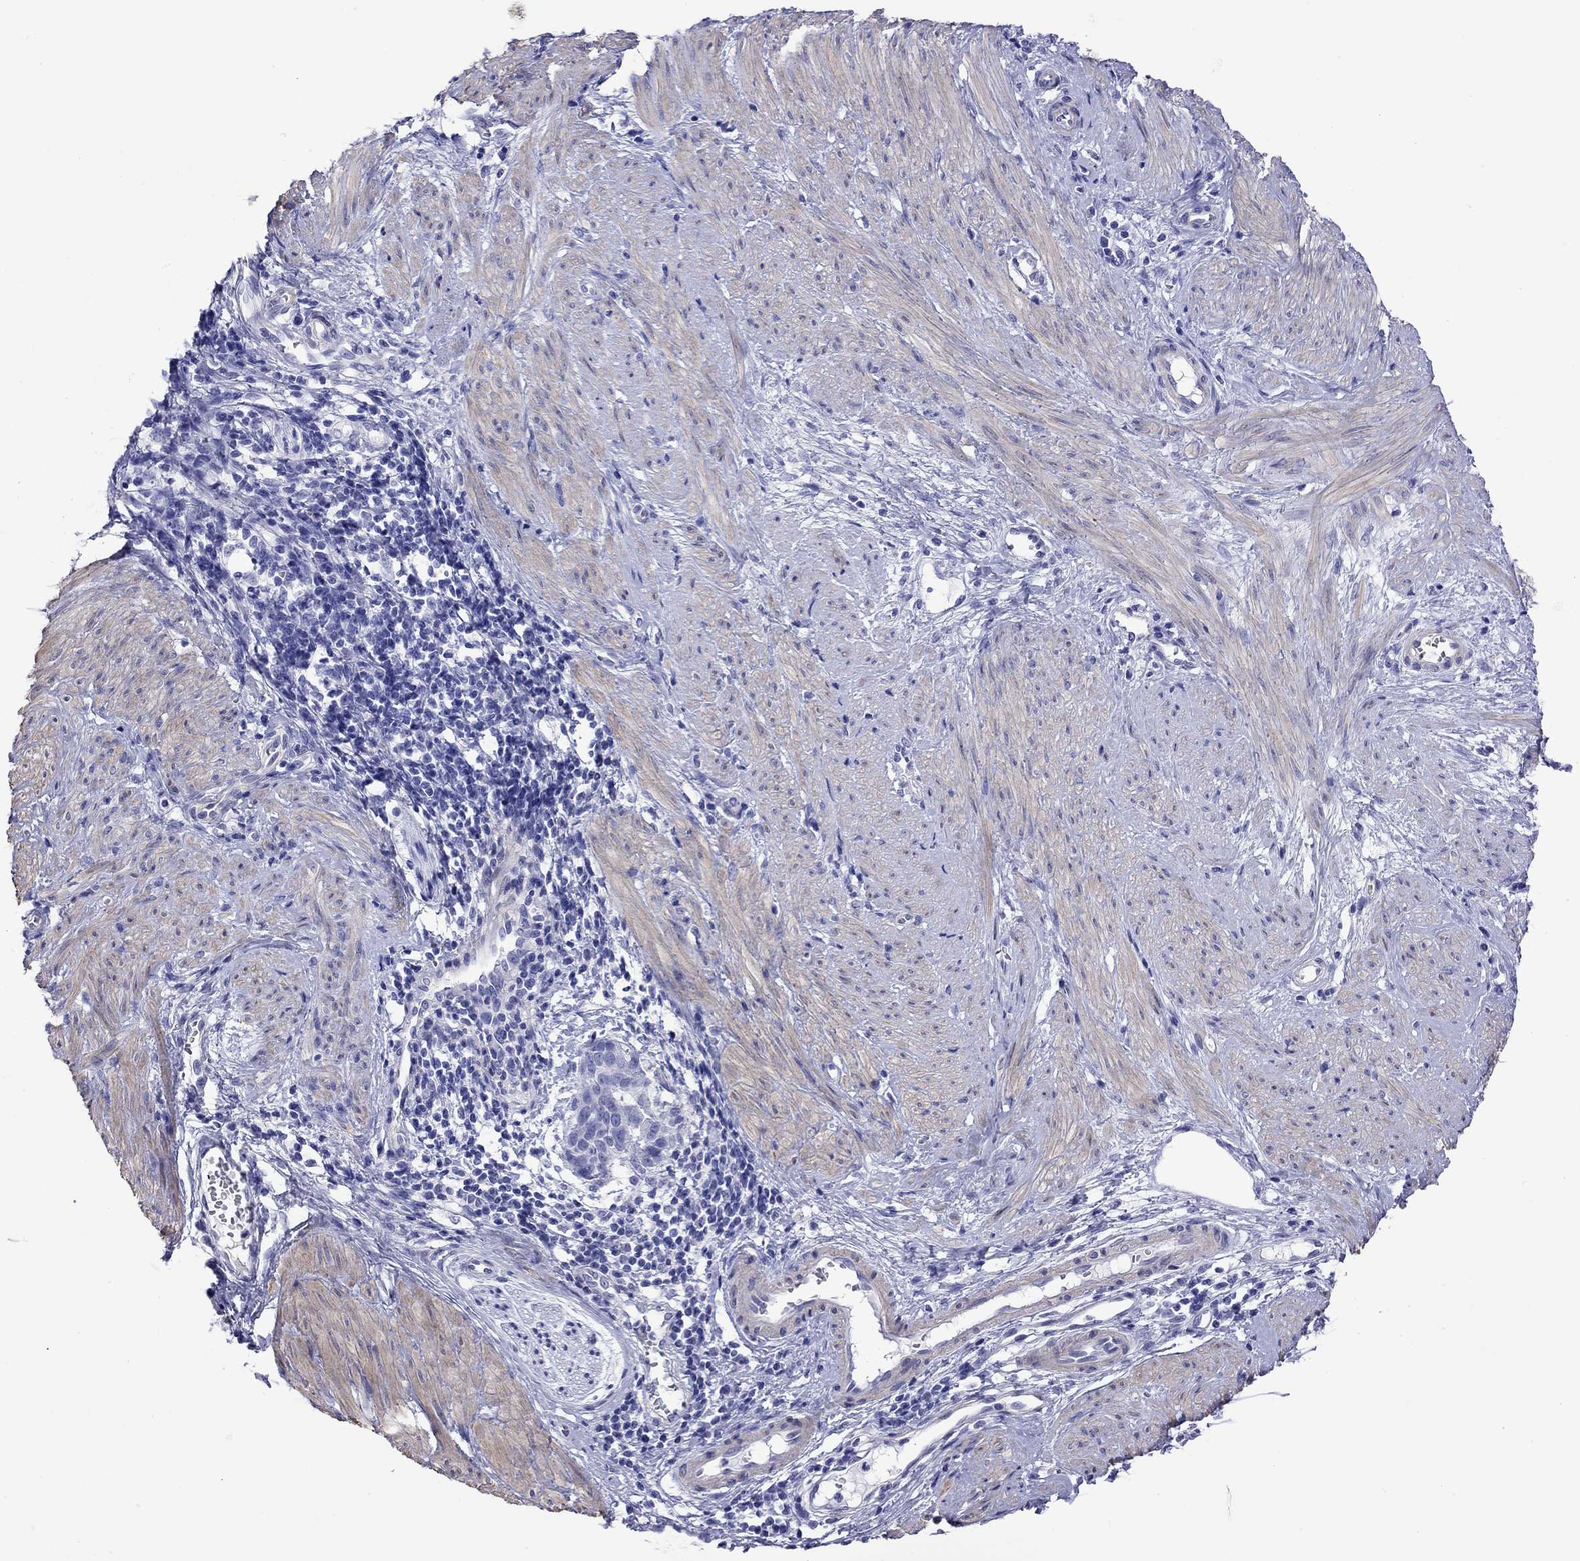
{"staining": {"intensity": "negative", "quantity": "none", "location": "none"}, "tissue": "cervical cancer", "cell_type": "Tumor cells", "image_type": "cancer", "snomed": [{"axis": "morphology", "description": "Squamous cell carcinoma, NOS"}, {"axis": "topography", "description": "Cervix"}], "caption": "Immunohistochemistry (IHC) image of neoplastic tissue: human cervical squamous cell carcinoma stained with DAB (3,3'-diaminobenzidine) demonstrates no significant protein expression in tumor cells. The staining was performed using DAB to visualize the protein expression in brown, while the nuclei were stained in blue with hematoxylin (Magnification: 20x).", "gene": "KIAA2012", "patient": {"sex": "female", "age": 39}}